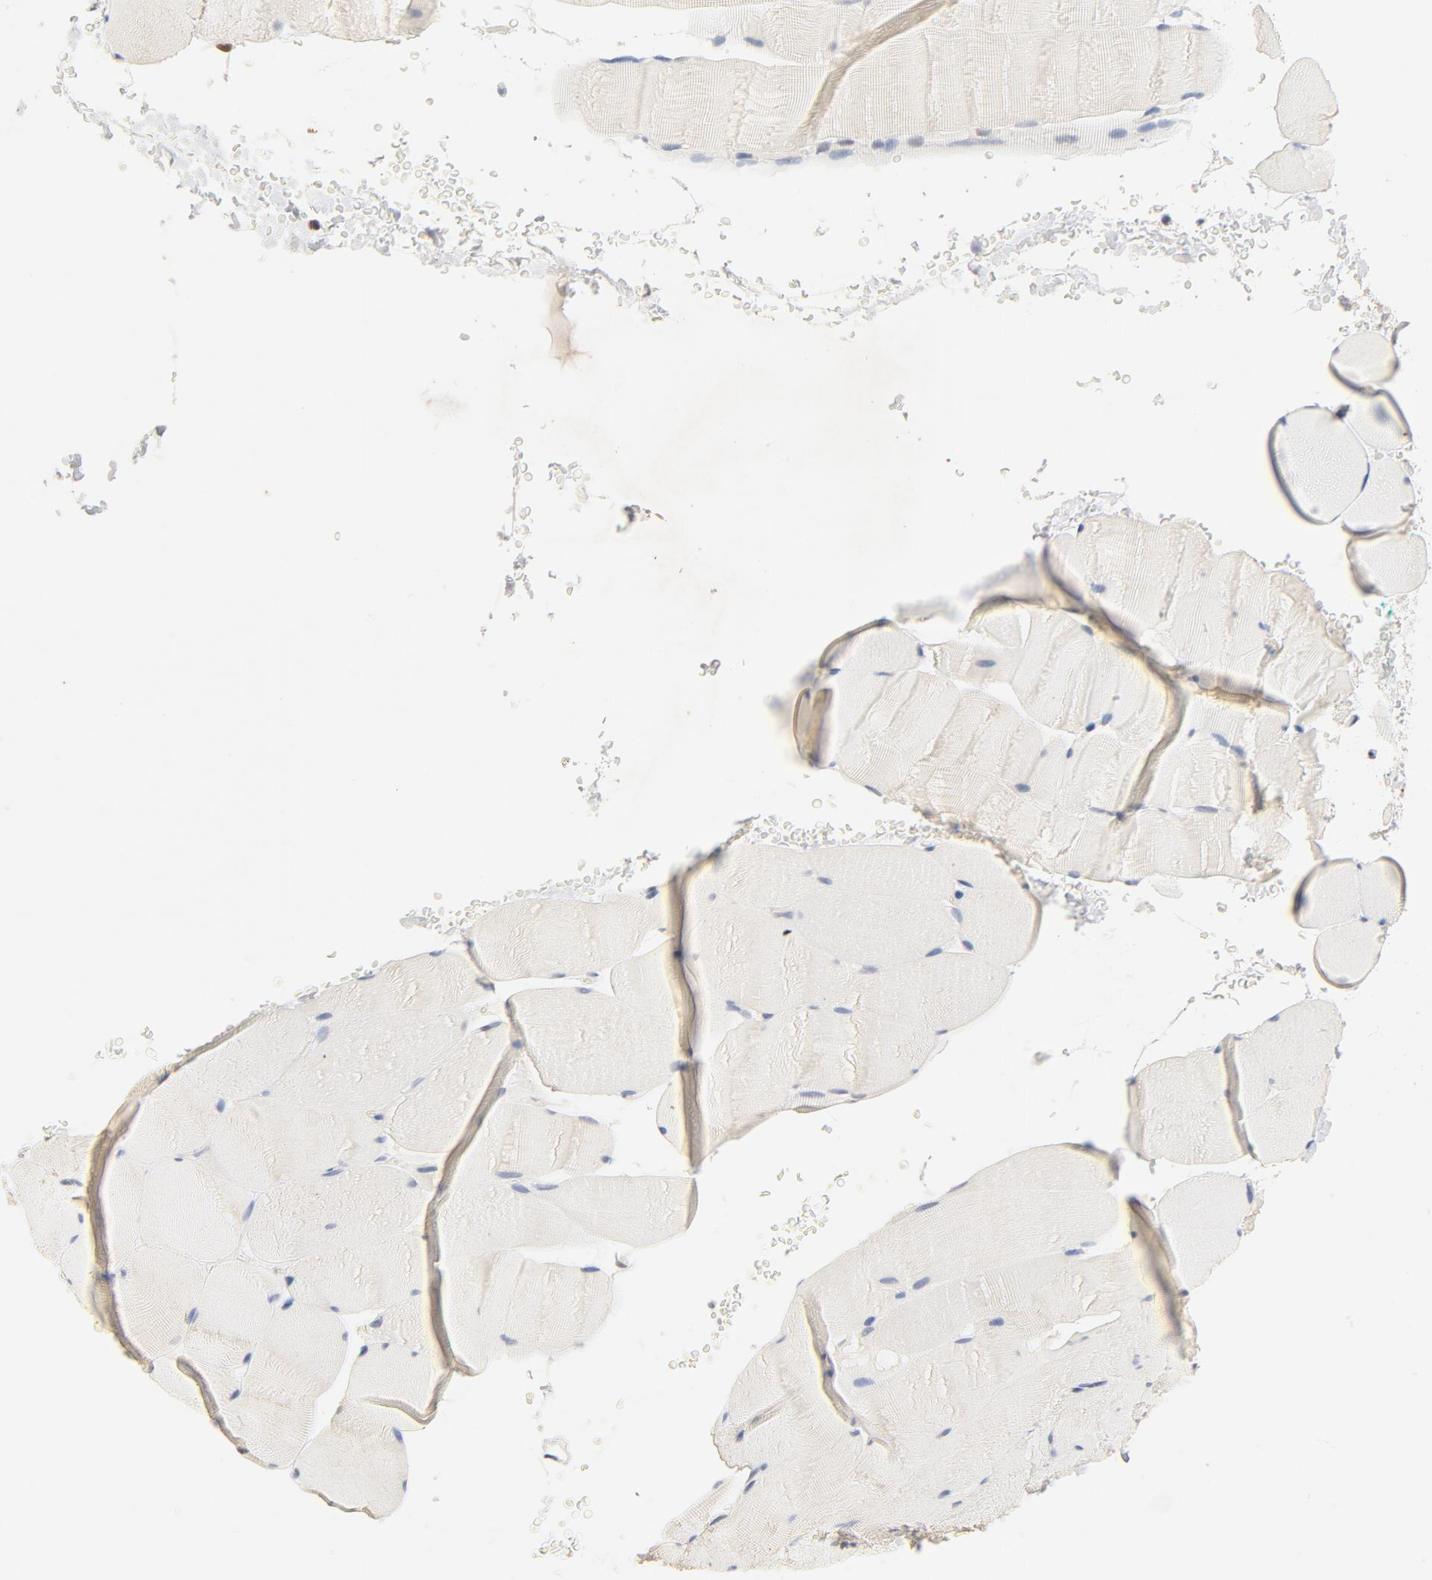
{"staining": {"intensity": "weak", "quantity": "25%-75%", "location": "cytoplasmic/membranous"}, "tissue": "skeletal muscle", "cell_type": "Myocytes", "image_type": "normal", "snomed": [{"axis": "morphology", "description": "Normal tissue, NOS"}, {"axis": "topography", "description": "Skeletal muscle"}], "caption": "Protein staining shows weak cytoplasmic/membranous staining in about 25%-75% of myocytes in benign skeletal muscle. (IHC, brightfield microscopy, high magnification).", "gene": "STAT1", "patient": {"sex": "male", "age": 62}}